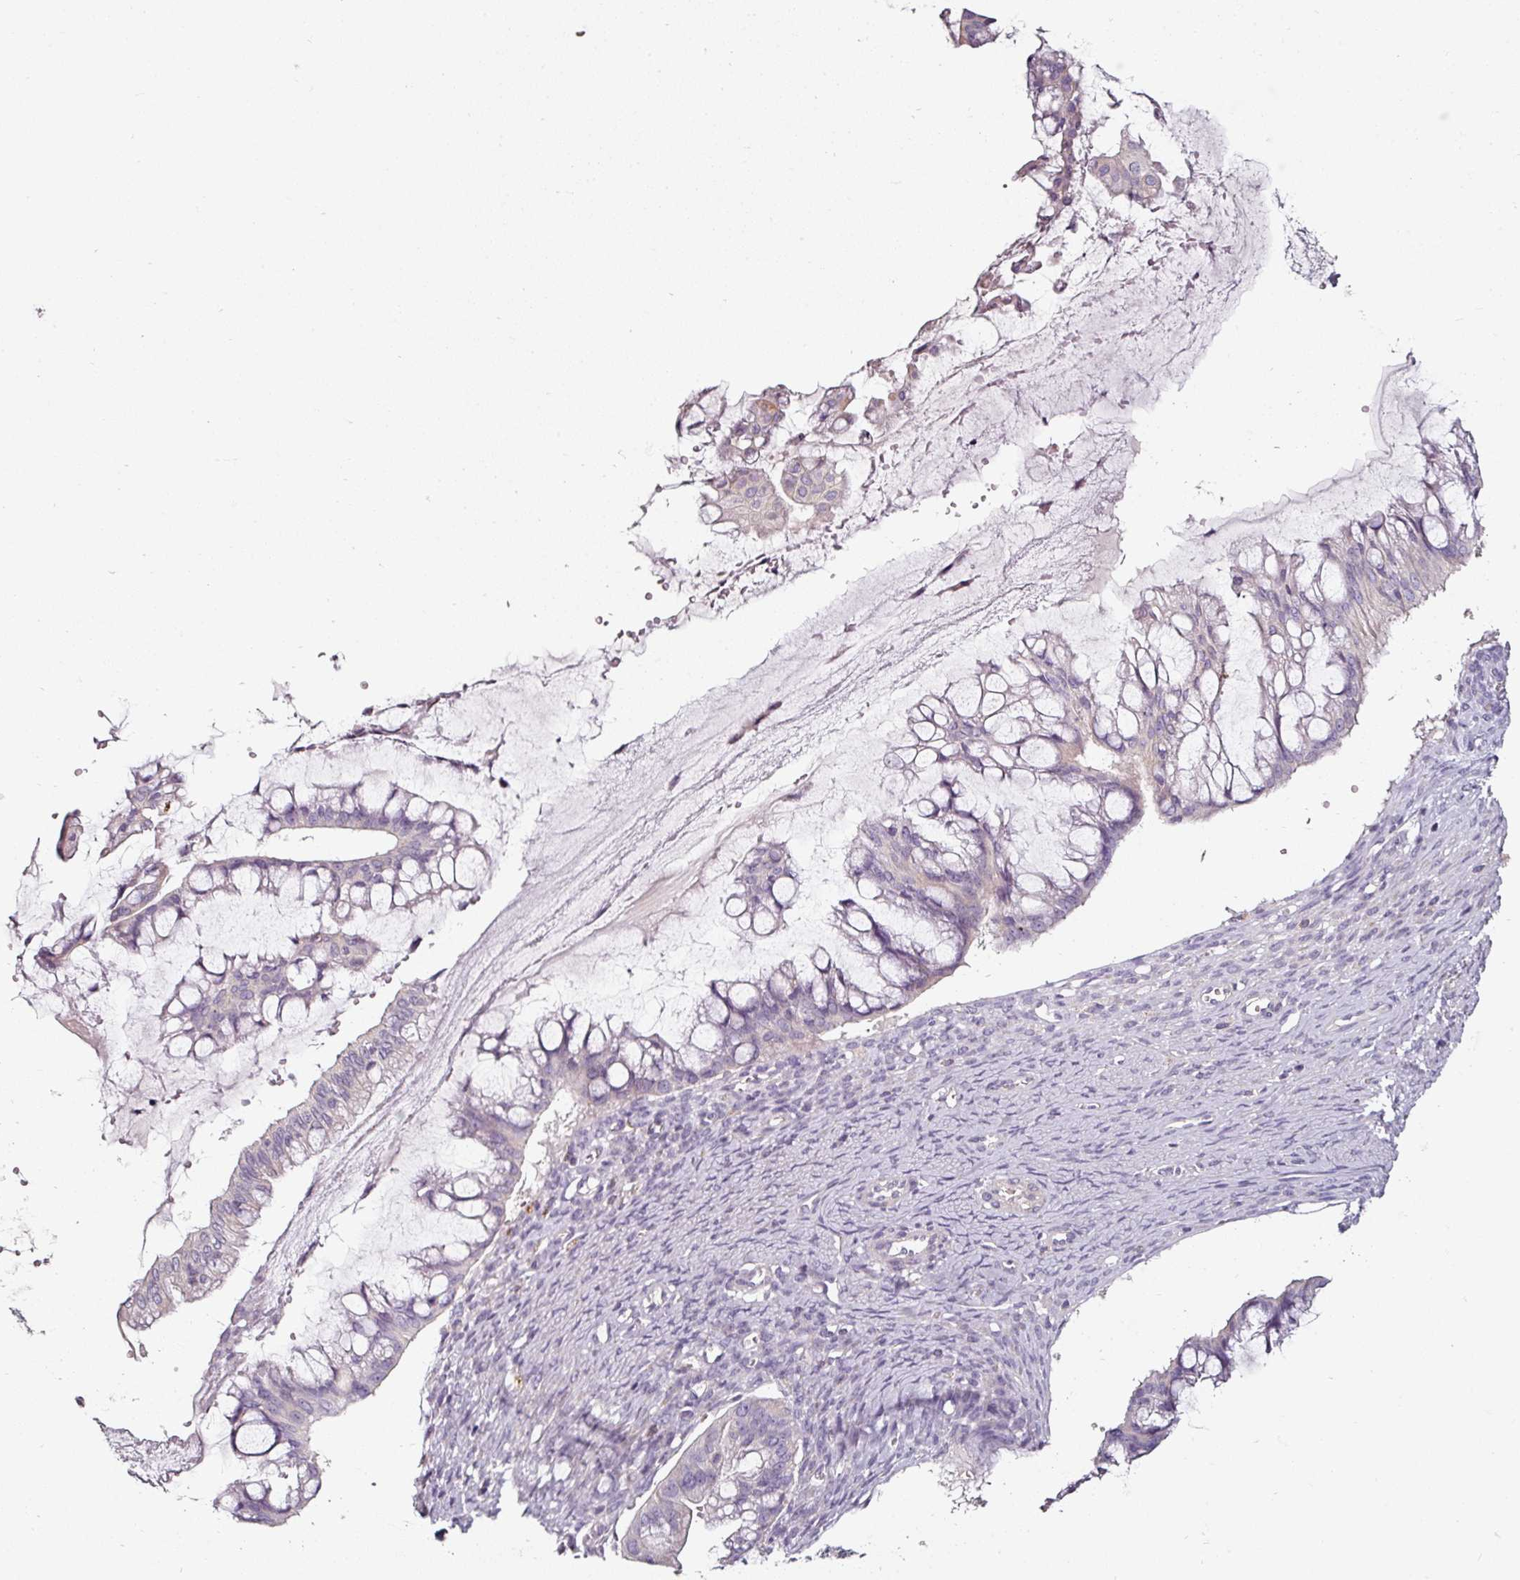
{"staining": {"intensity": "negative", "quantity": "none", "location": "none"}, "tissue": "ovarian cancer", "cell_type": "Tumor cells", "image_type": "cancer", "snomed": [{"axis": "morphology", "description": "Cystadenocarcinoma, mucinous, NOS"}, {"axis": "topography", "description": "Ovary"}], "caption": "This is an immunohistochemistry image of human ovarian cancer (mucinous cystadenocarcinoma). There is no expression in tumor cells.", "gene": "CAP2", "patient": {"sex": "female", "age": 73}}